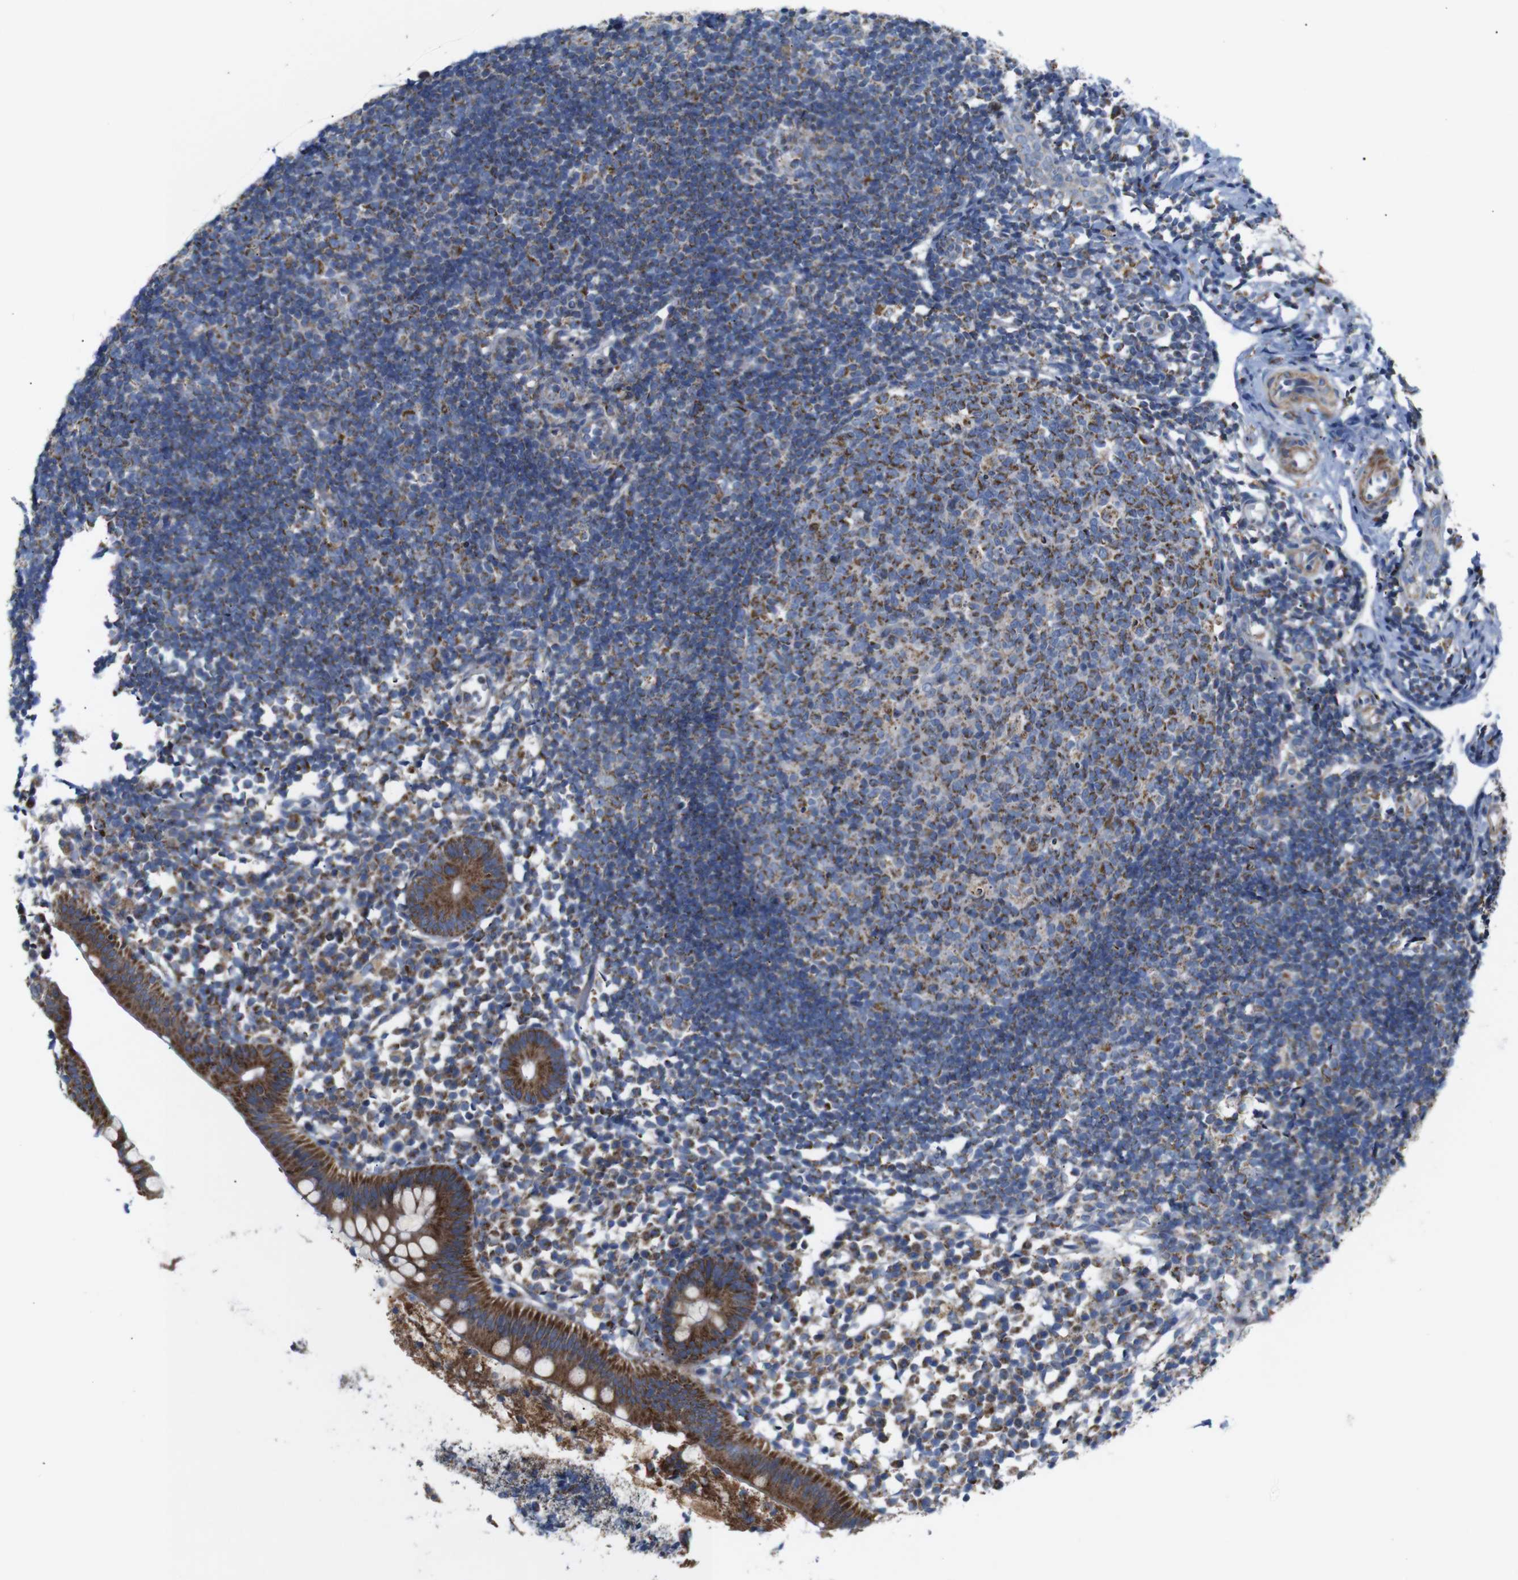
{"staining": {"intensity": "moderate", "quantity": ">75%", "location": "cytoplasmic/membranous"}, "tissue": "appendix", "cell_type": "Glandular cells", "image_type": "normal", "snomed": [{"axis": "morphology", "description": "Normal tissue, NOS"}, {"axis": "topography", "description": "Appendix"}], "caption": "The image demonstrates a brown stain indicating the presence of a protein in the cytoplasmic/membranous of glandular cells in appendix.", "gene": "FAM171B", "patient": {"sex": "female", "age": 20}}